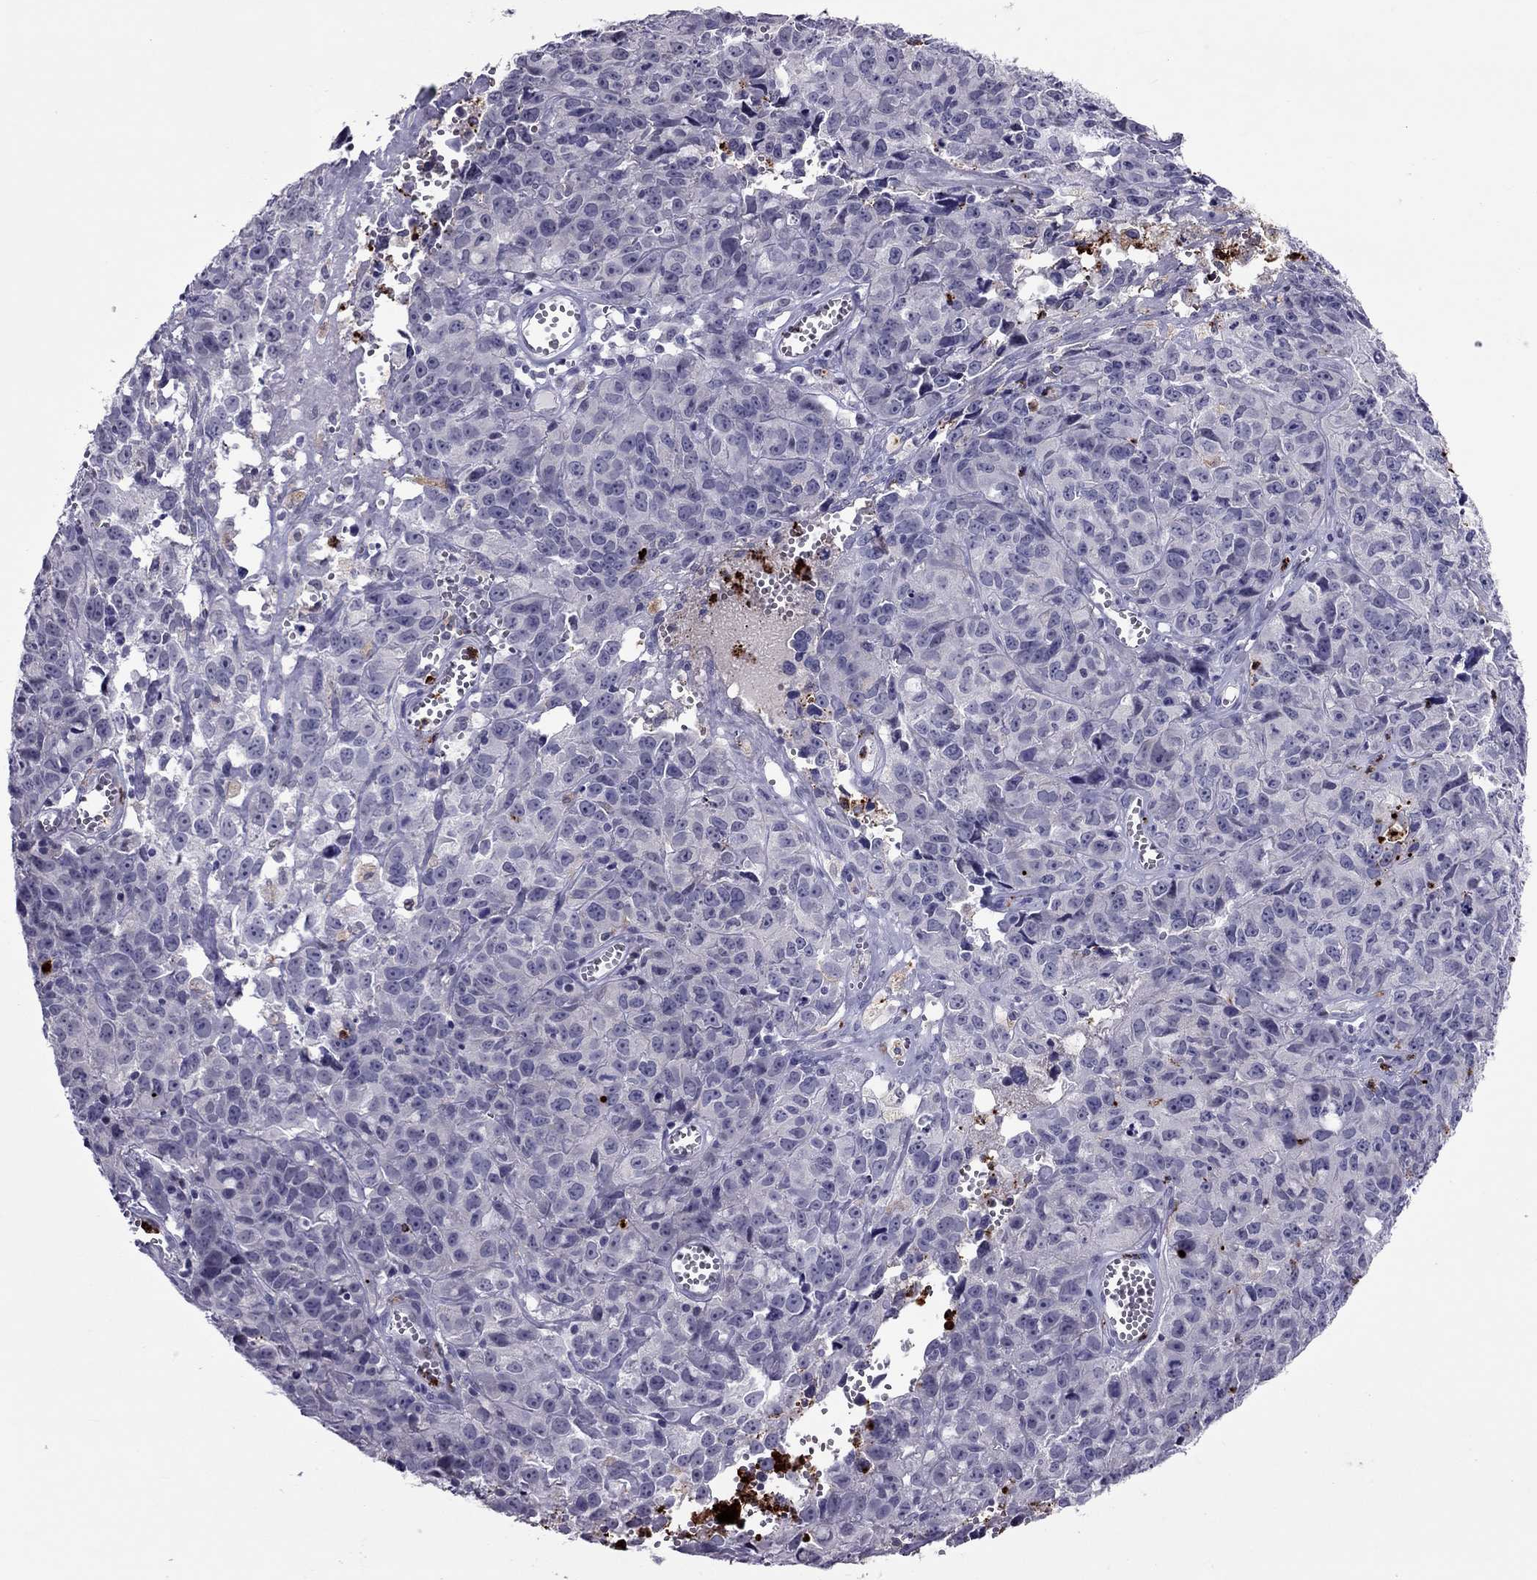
{"staining": {"intensity": "weak", "quantity": "<25%", "location": "cytoplasmic/membranous"}, "tissue": "cervical cancer", "cell_type": "Tumor cells", "image_type": "cancer", "snomed": [{"axis": "morphology", "description": "Squamous cell carcinoma, NOS"}, {"axis": "topography", "description": "Cervix"}], "caption": "Tumor cells show no significant protein expression in cervical squamous cell carcinoma. Brightfield microscopy of IHC stained with DAB (3,3'-diaminobenzidine) (brown) and hematoxylin (blue), captured at high magnification.", "gene": "CCL27", "patient": {"sex": "female", "age": 28}}